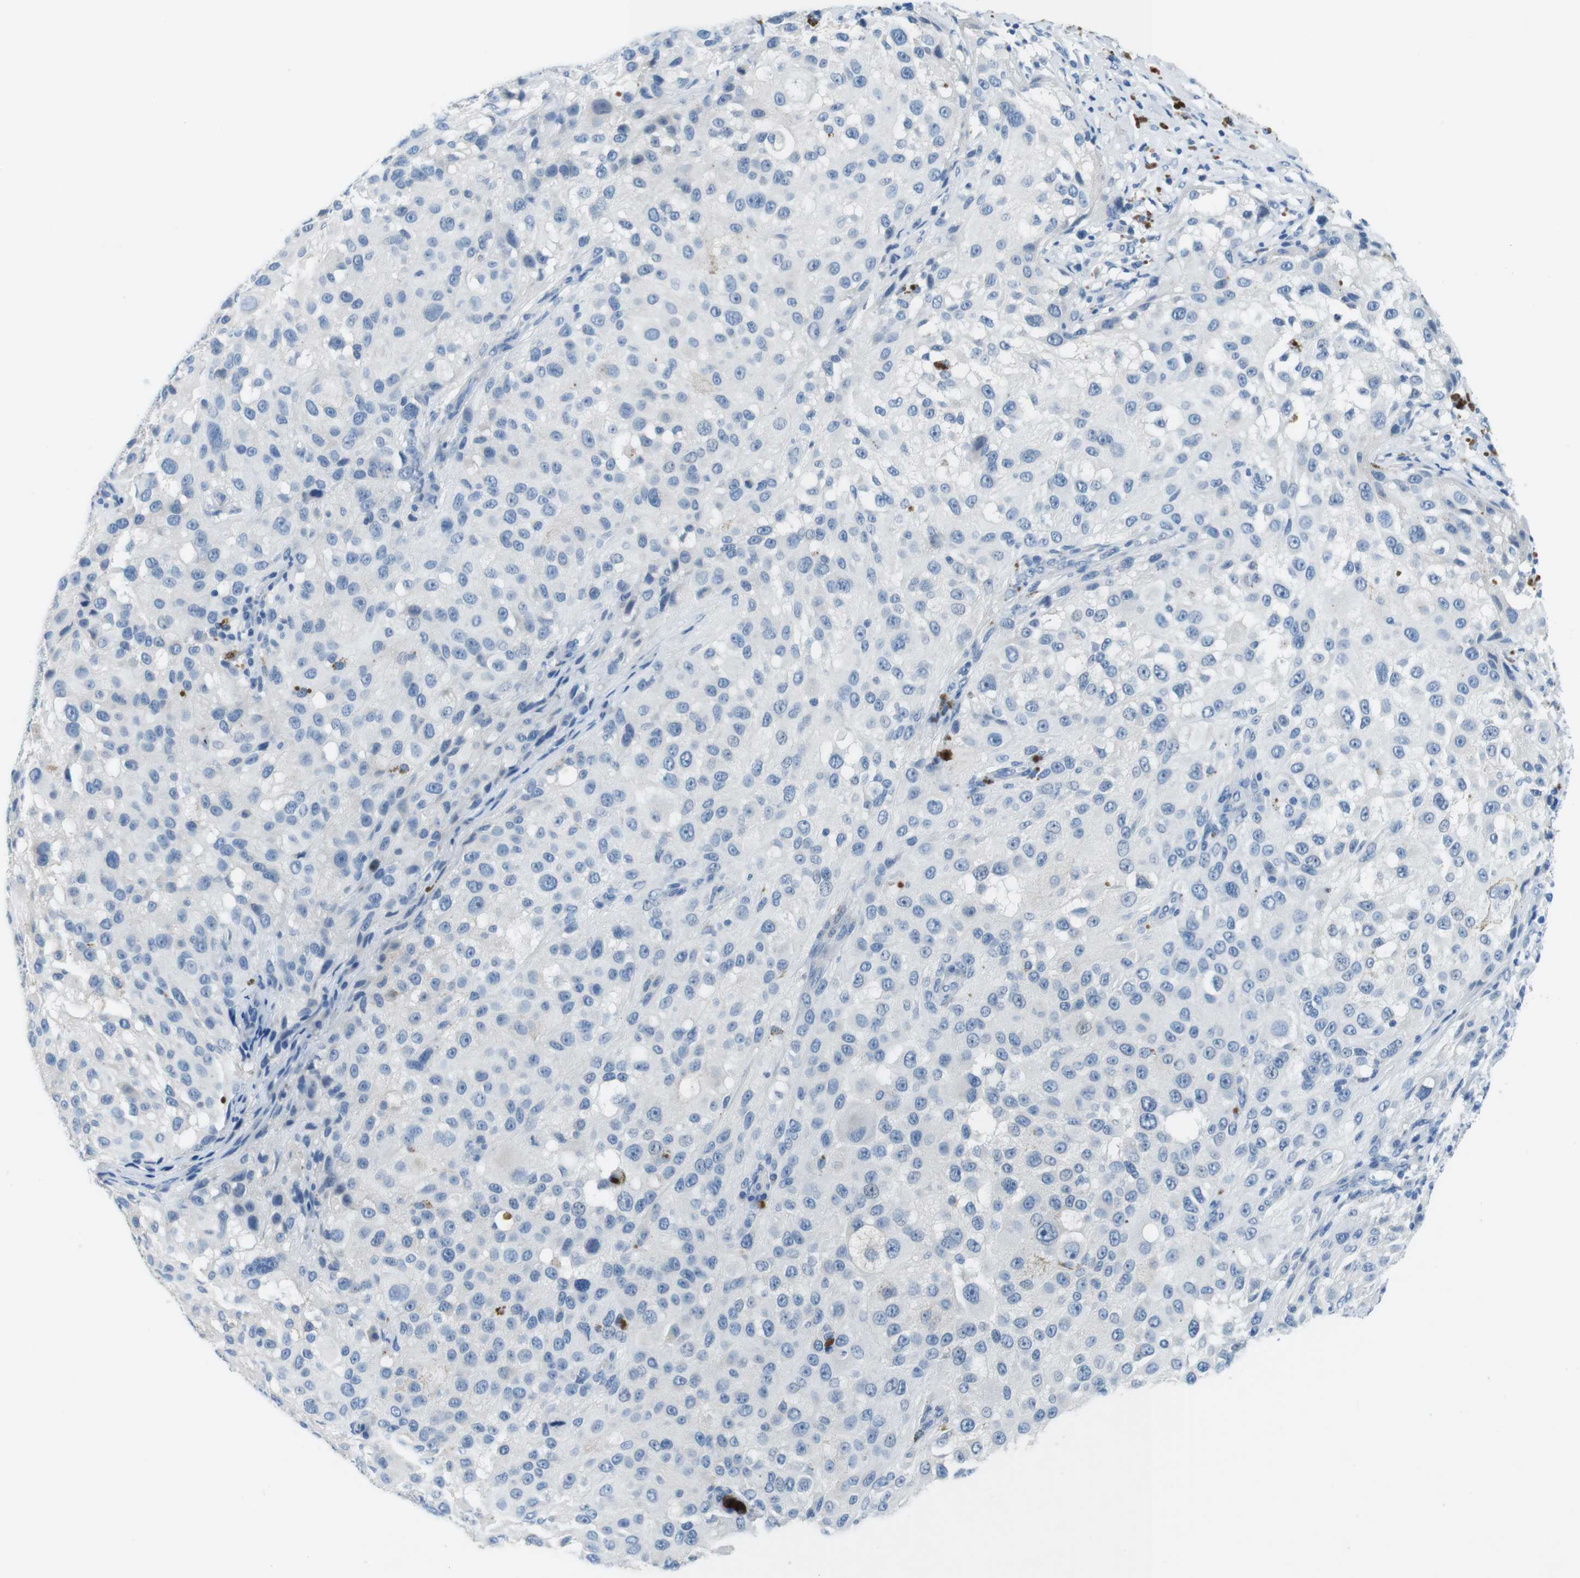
{"staining": {"intensity": "negative", "quantity": "none", "location": "none"}, "tissue": "melanoma", "cell_type": "Tumor cells", "image_type": "cancer", "snomed": [{"axis": "morphology", "description": "Necrosis, NOS"}, {"axis": "morphology", "description": "Malignant melanoma, NOS"}, {"axis": "topography", "description": "Skin"}], "caption": "Immunohistochemistry (IHC) photomicrograph of neoplastic tissue: human malignant melanoma stained with DAB (3,3'-diaminobenzidine) displays no significant protein positivity in tumor cells.", "gene": "SLC35A3", "patient": {"sex": "female", "age": 87}}